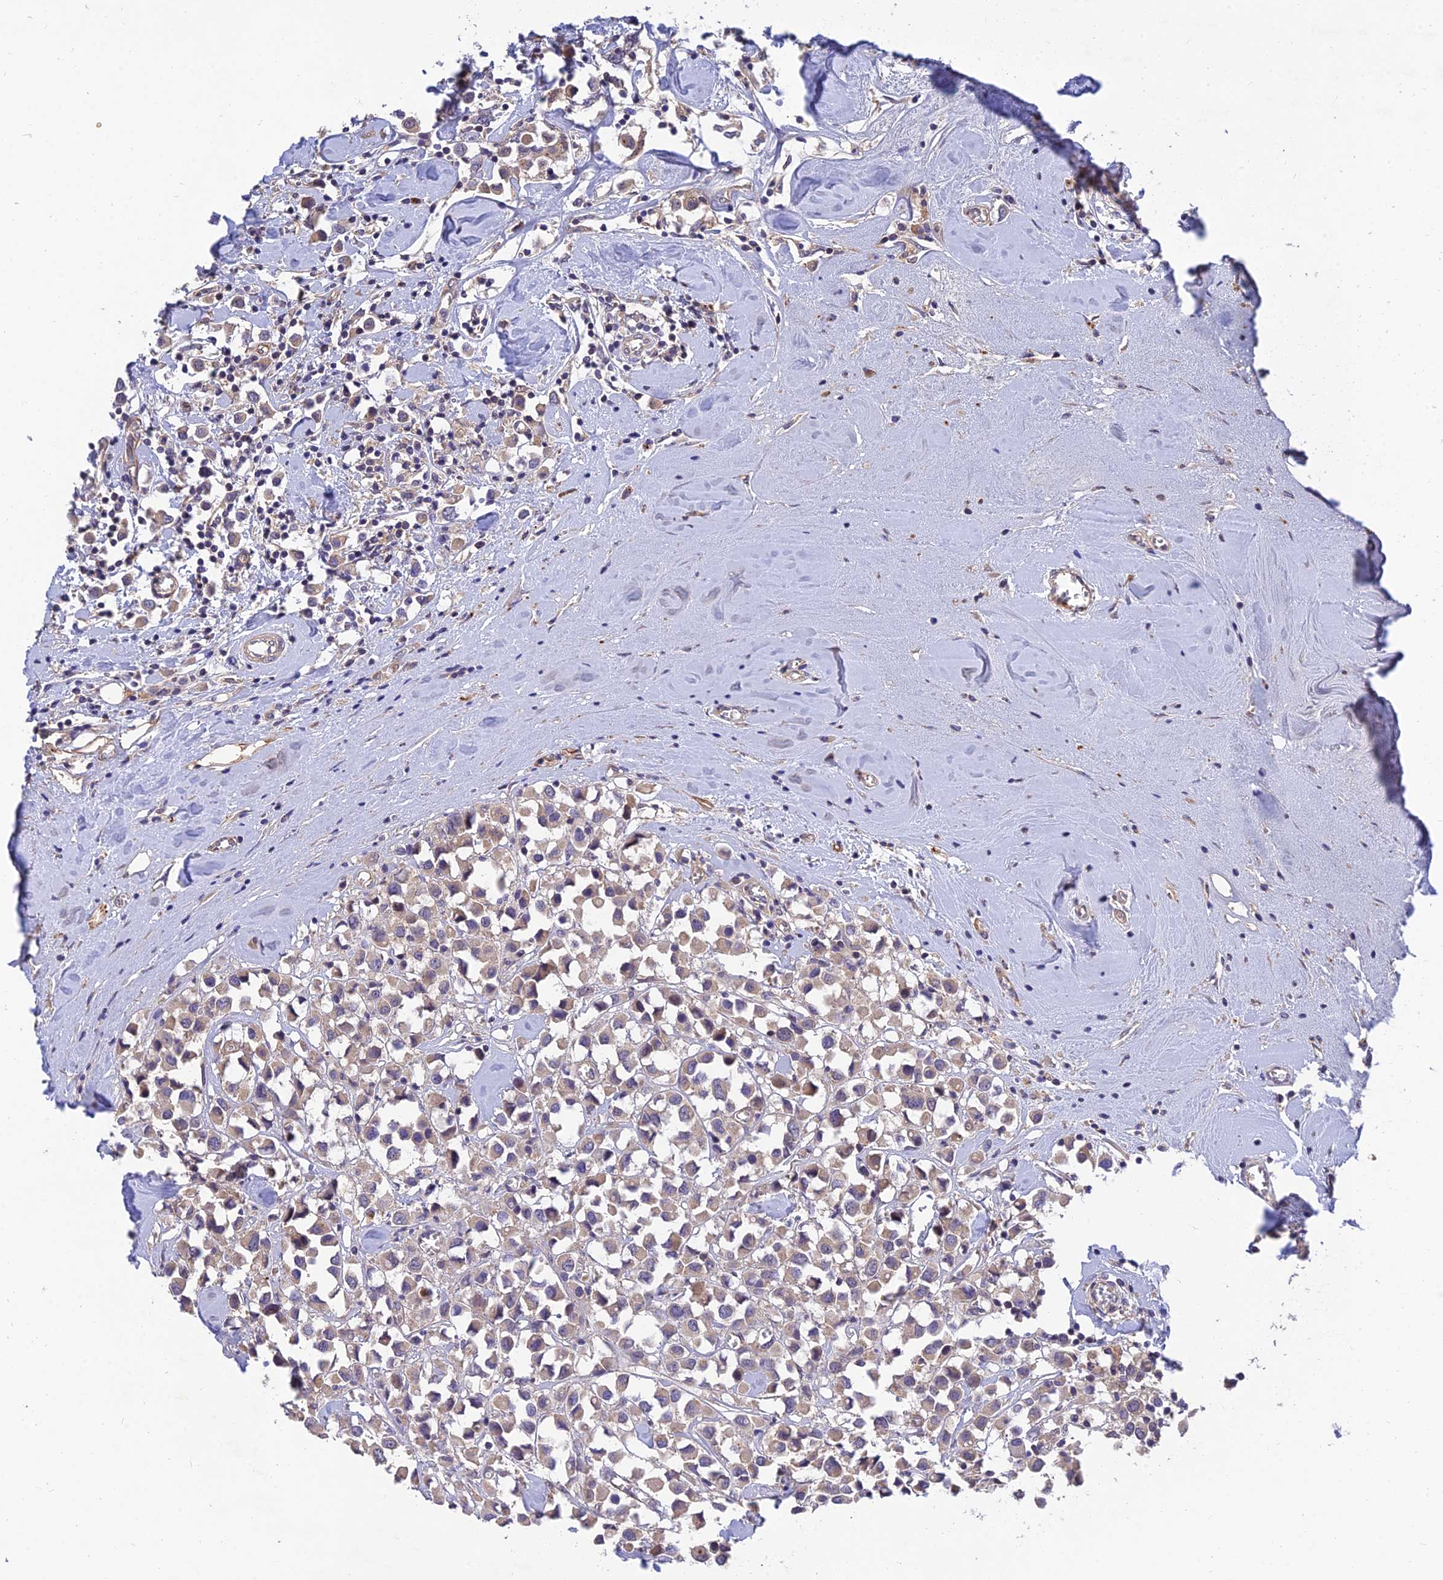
{"staining": {"intensity": "weak", "quantity": "<25%", "location": "cytoplasmic/membranous"}, "tissue": "breast cancer", "cell_type": "Tumor cells", "image_type": "cancer", "snomed": [{"axis": "morphology", "description": "Duct carcinoma"}, {"axis": "topography", "description": "Breast"}], "caption": "Tumor cells show no significant positivity in infiltrating ductal carcinoma (breast).", "gene": "MRPL35", "patient": {"sex": "female", "age": 61}}